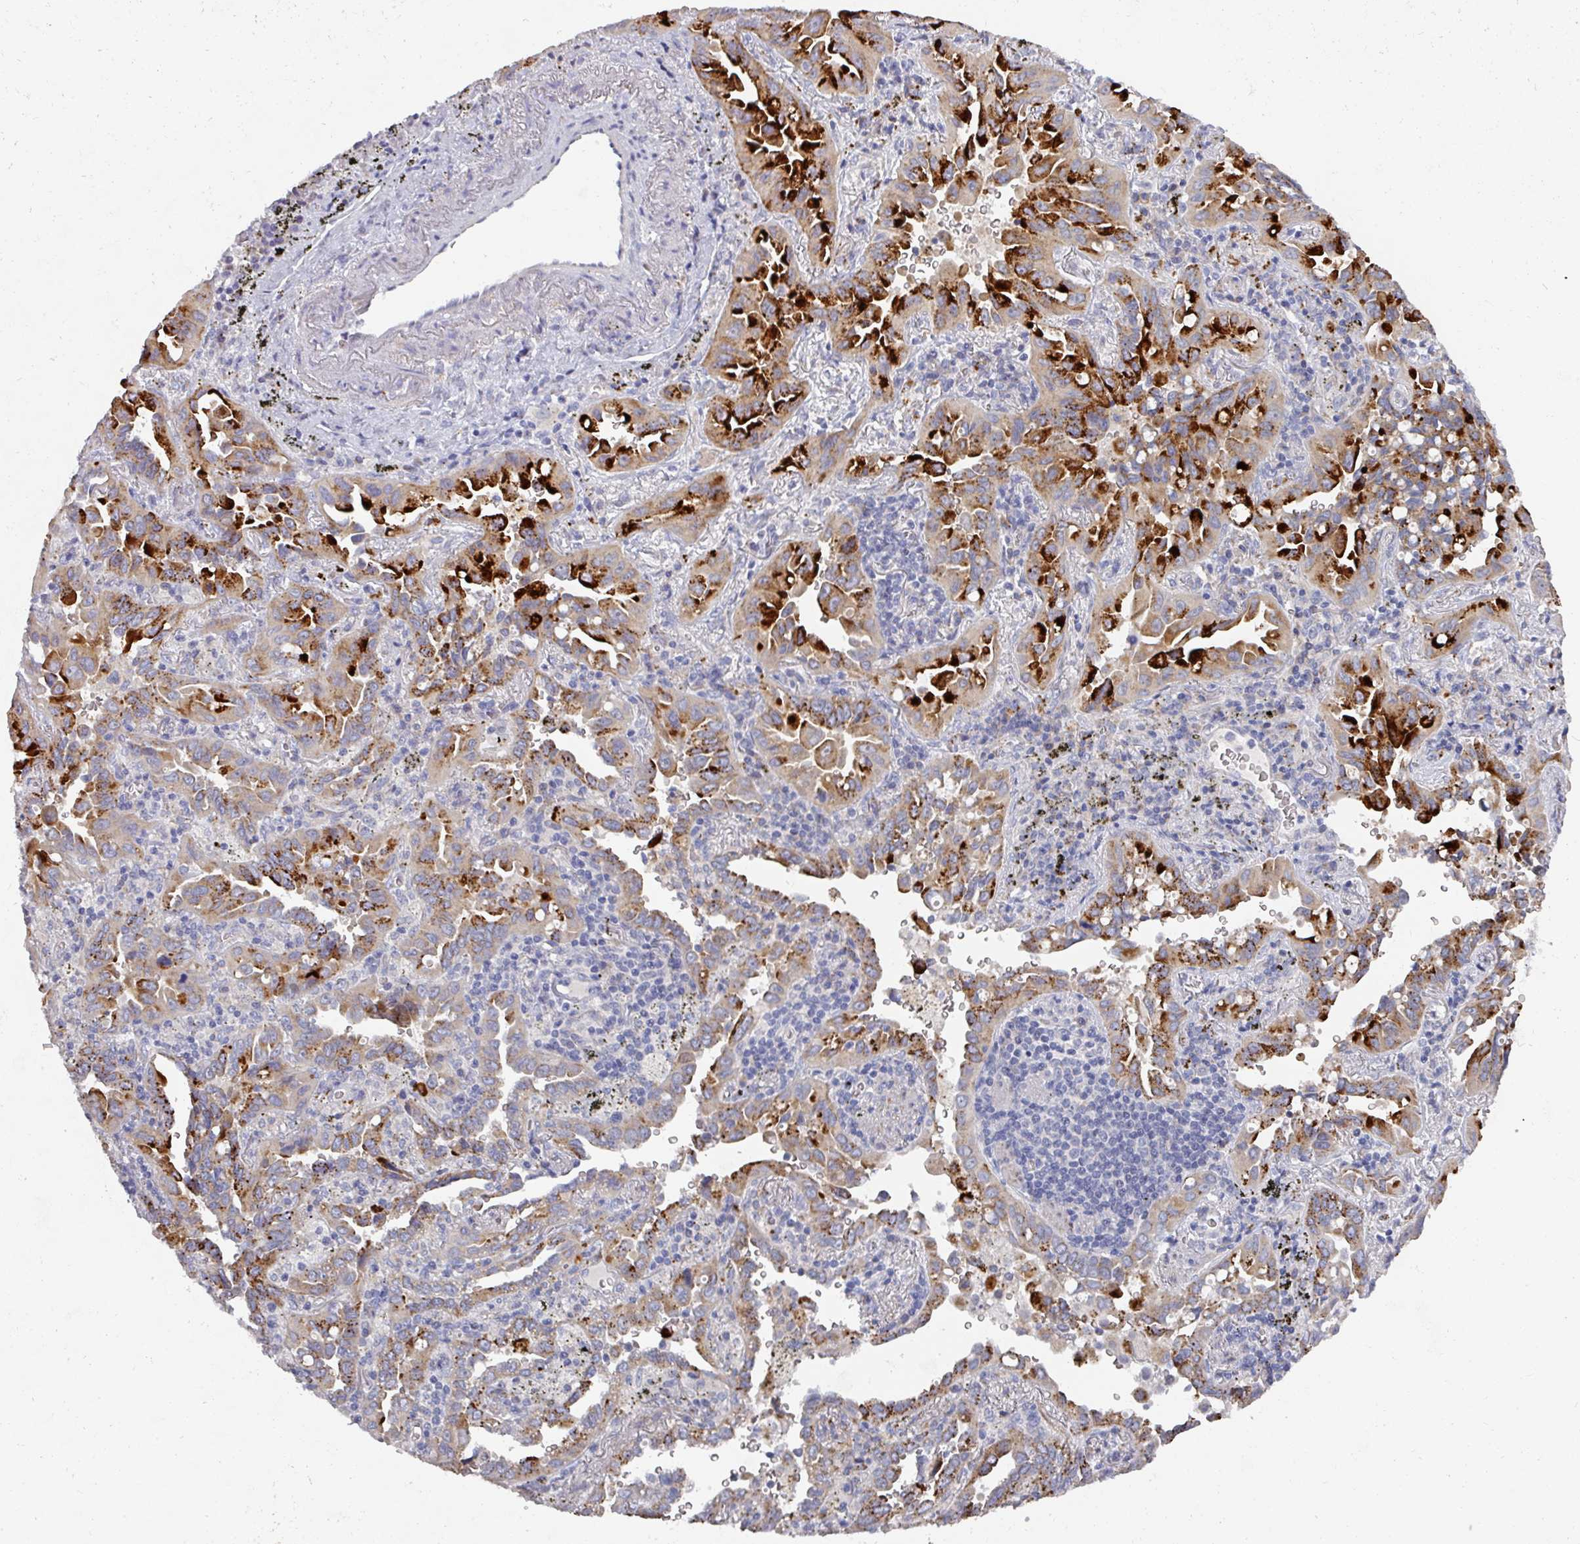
{"staining": {"intensity": "strong", "quantity": ">75%", "location": "cytoplasmic/membranous"}, "tissue": "lung cancer", "cell_type": "Tumor cells", "image_type": "cancer", "snomed": [{"axis": "morphology", "description": "Adenocarcinoma, NOS"}, {"axis": "topography", "description": "Lung"}], "caption": "This is a photomicrograph of immunohistochemistry (IHC) staining of lung cancer, which shows strong expression in the cytoplasmic/membranous of tumor cells.", "gene": "NT5C1A", "patient": {"sex": "male", "age": 68}}